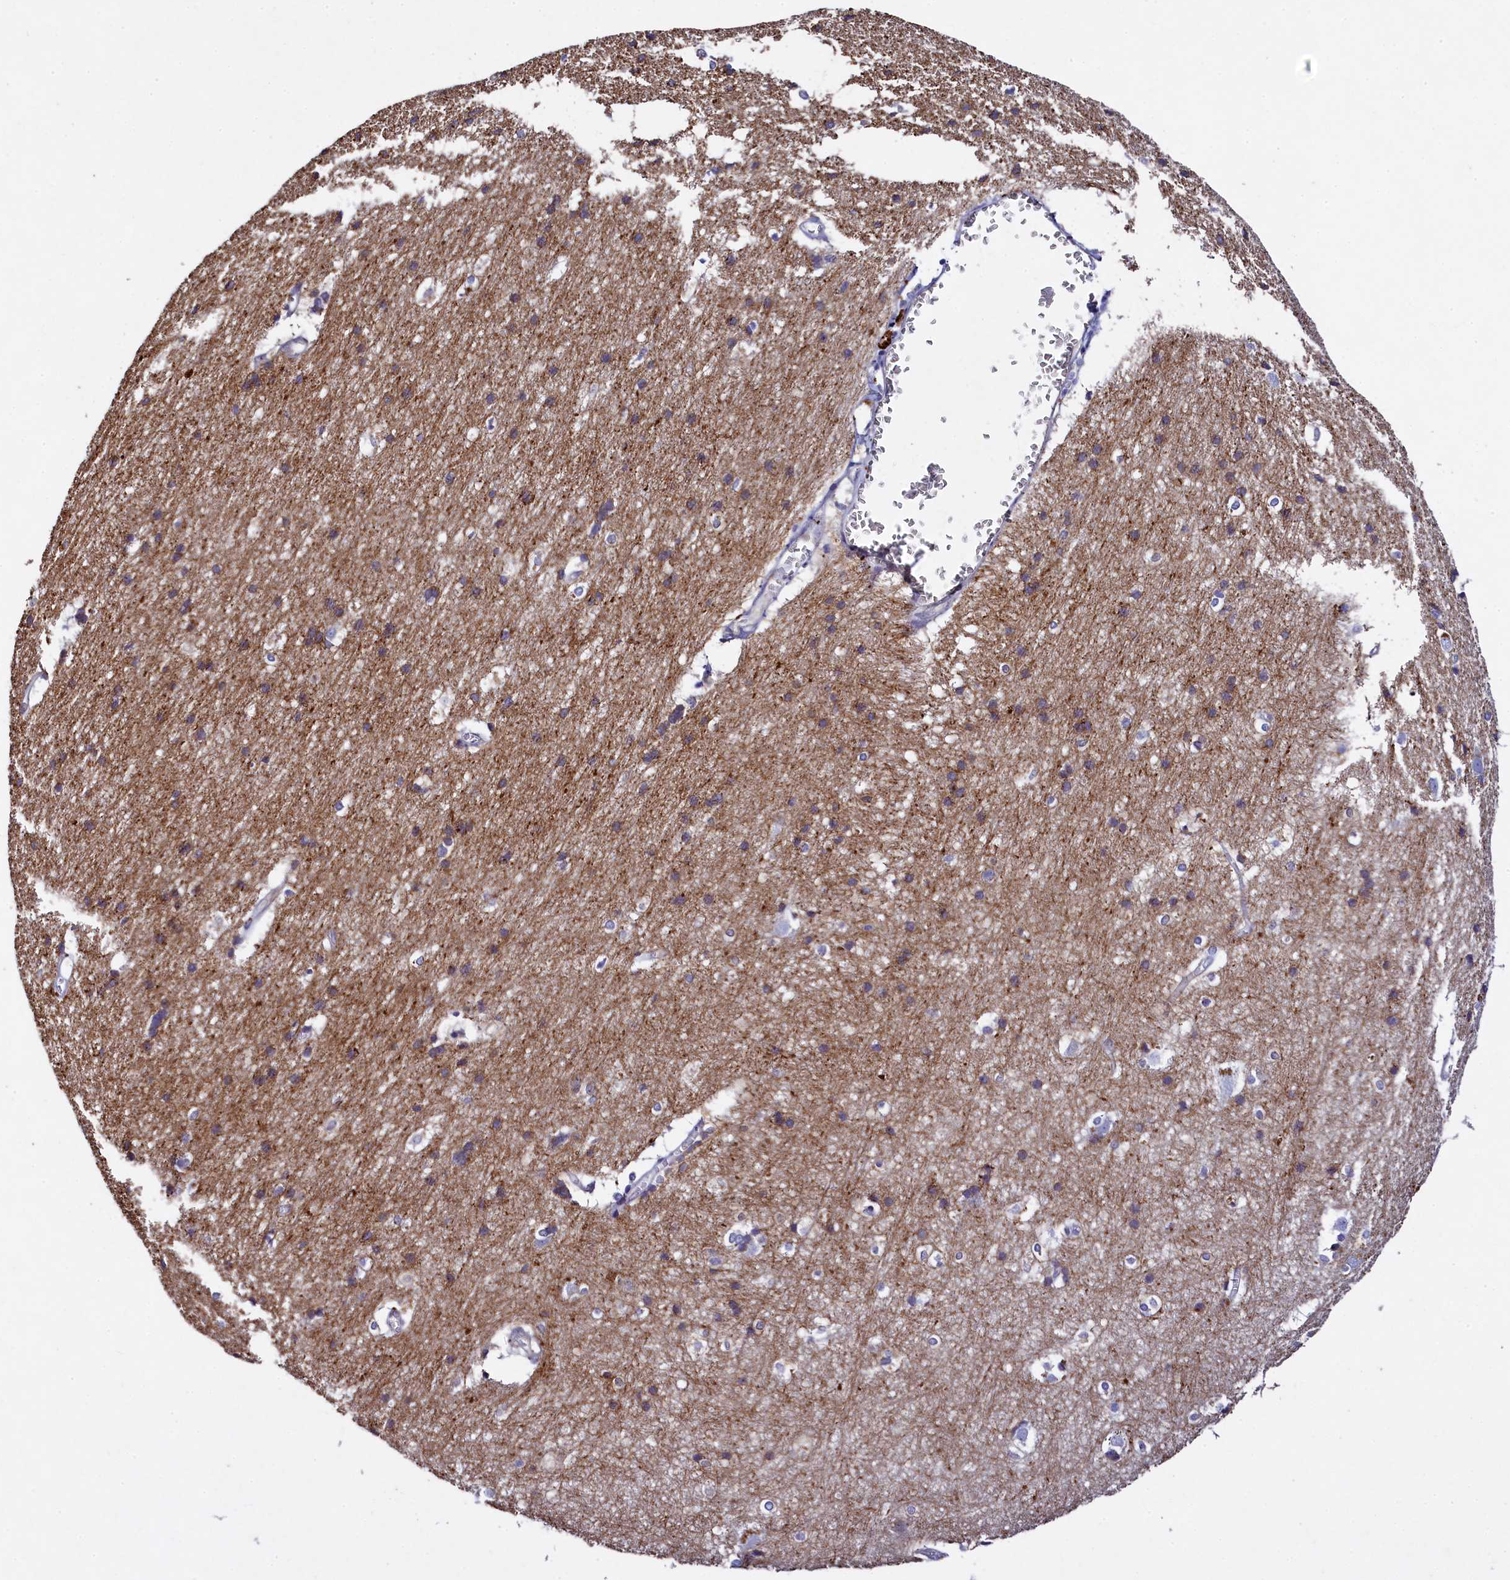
{"staining": {"intensity": "negative", "quantity": "none", "location": "none"}, "tissue": "cerebral cortex", "cell_type": "Endothelial cells", "image_type": "normal", "snomed": [{"axis": "morphology", "description": "Normal tissue, NOS"}, {"axis": "topography", "description": "Cerebral cortex"}], "caption": "This is a histopathology image of IHC staining of normal cerebral cortex, which shows no staining in endothelial cells.", "gene": "TGDS", "patient": {"sex": "male", "age": 54}}